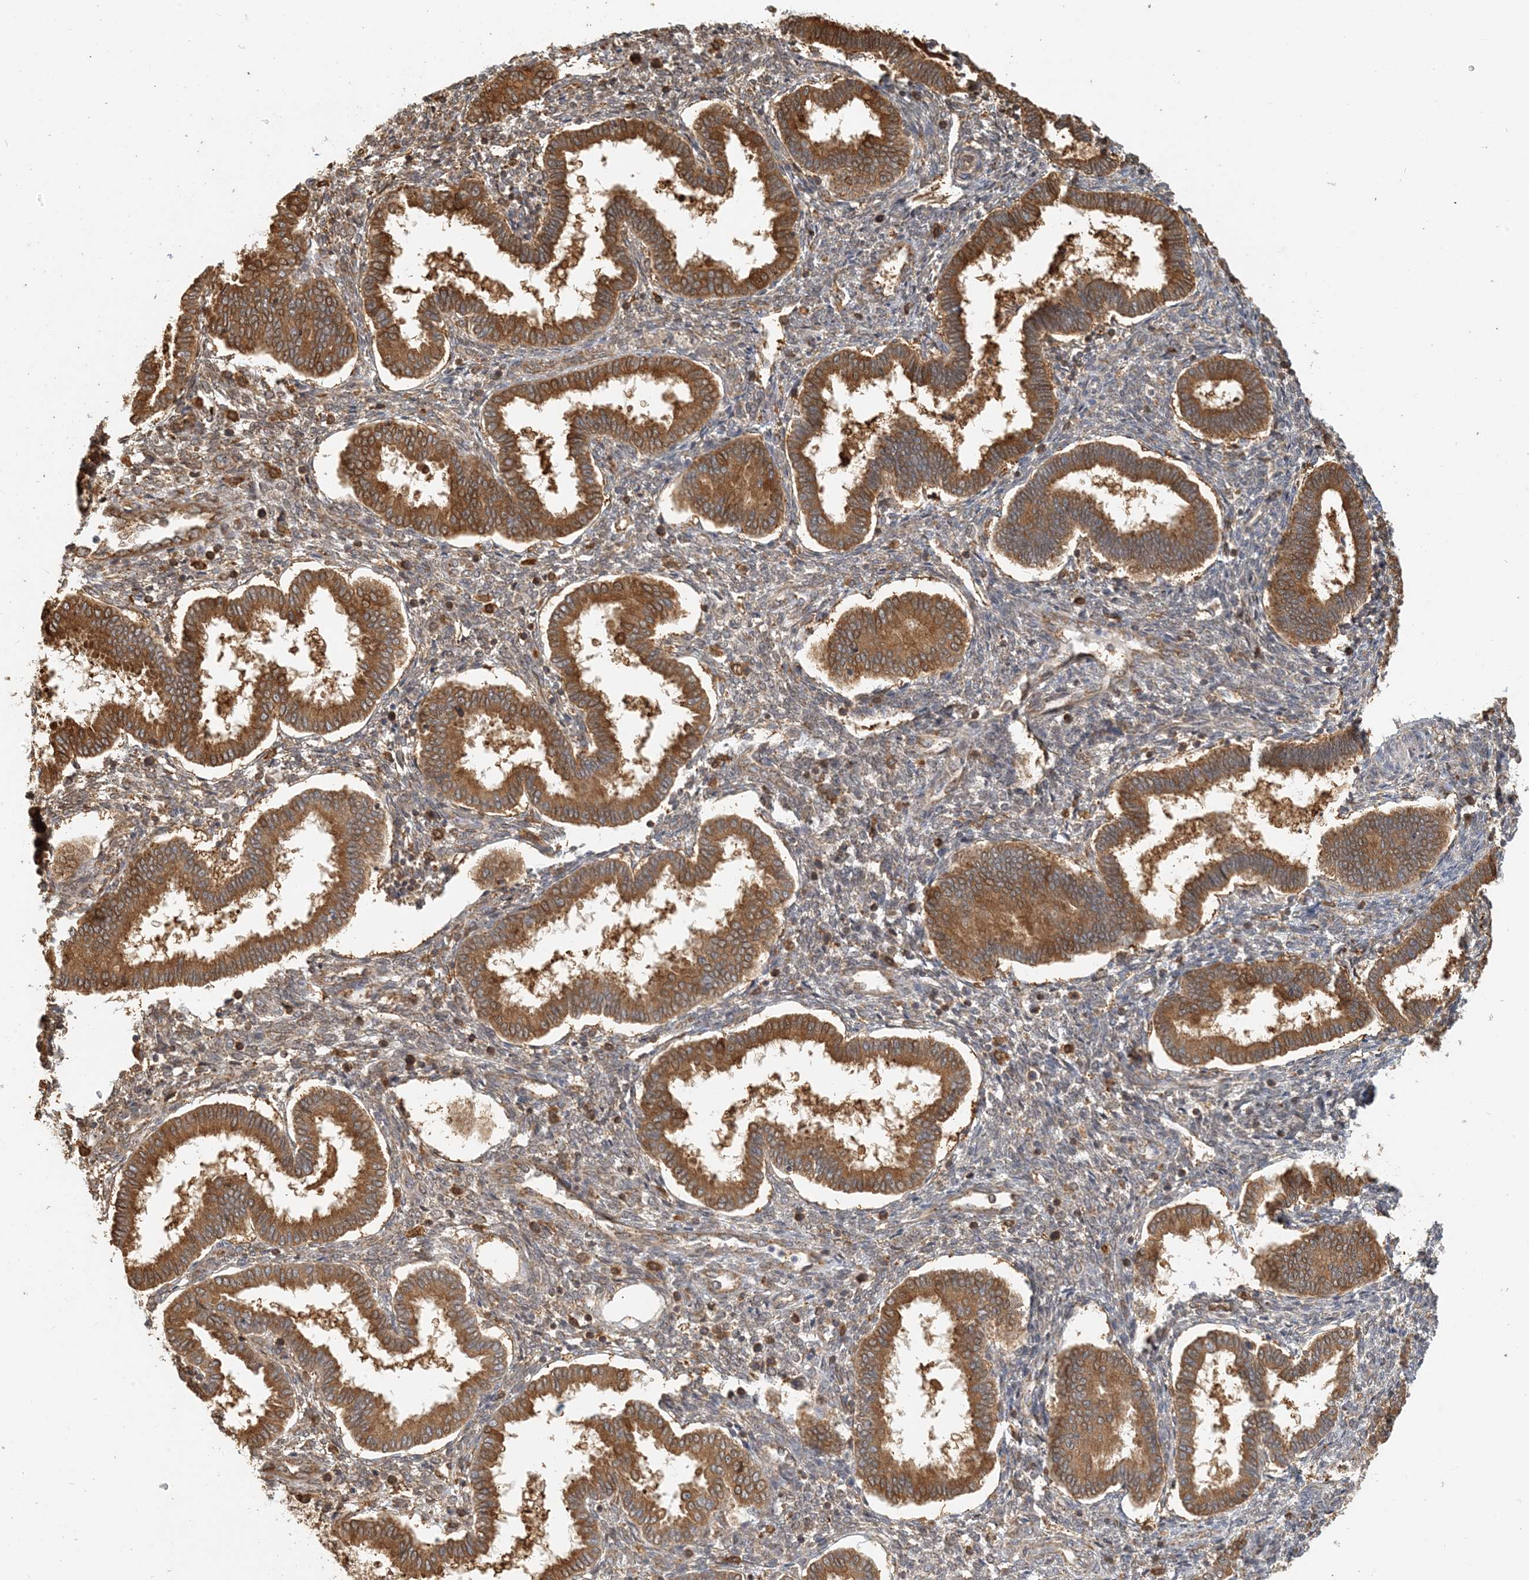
{"staining": {"intensity": "moderate", "quantity": "25%-75%", "location": "cytoplasmic/membranous"}, "tissue": "endometrium", "cell_type": "Cells in endometrial stroma", "image_type": "normal", "snomed": [{"axis": "morphology", "description": "Normal tissue, NOS"}, {"axis": "topography", "description": "Endometrium"}], "caption": "Brown immunohistochemical staining in unremarkable human endometrium exhibits moderate cytoplasmic/membranous positivity in about 25%-75% of cells in endometrial stroma. (DAB = brown stain, brightfield microscopy at high magnification).", "gene": "HNMT", "patient": {"sex": "female", "age": 24}}